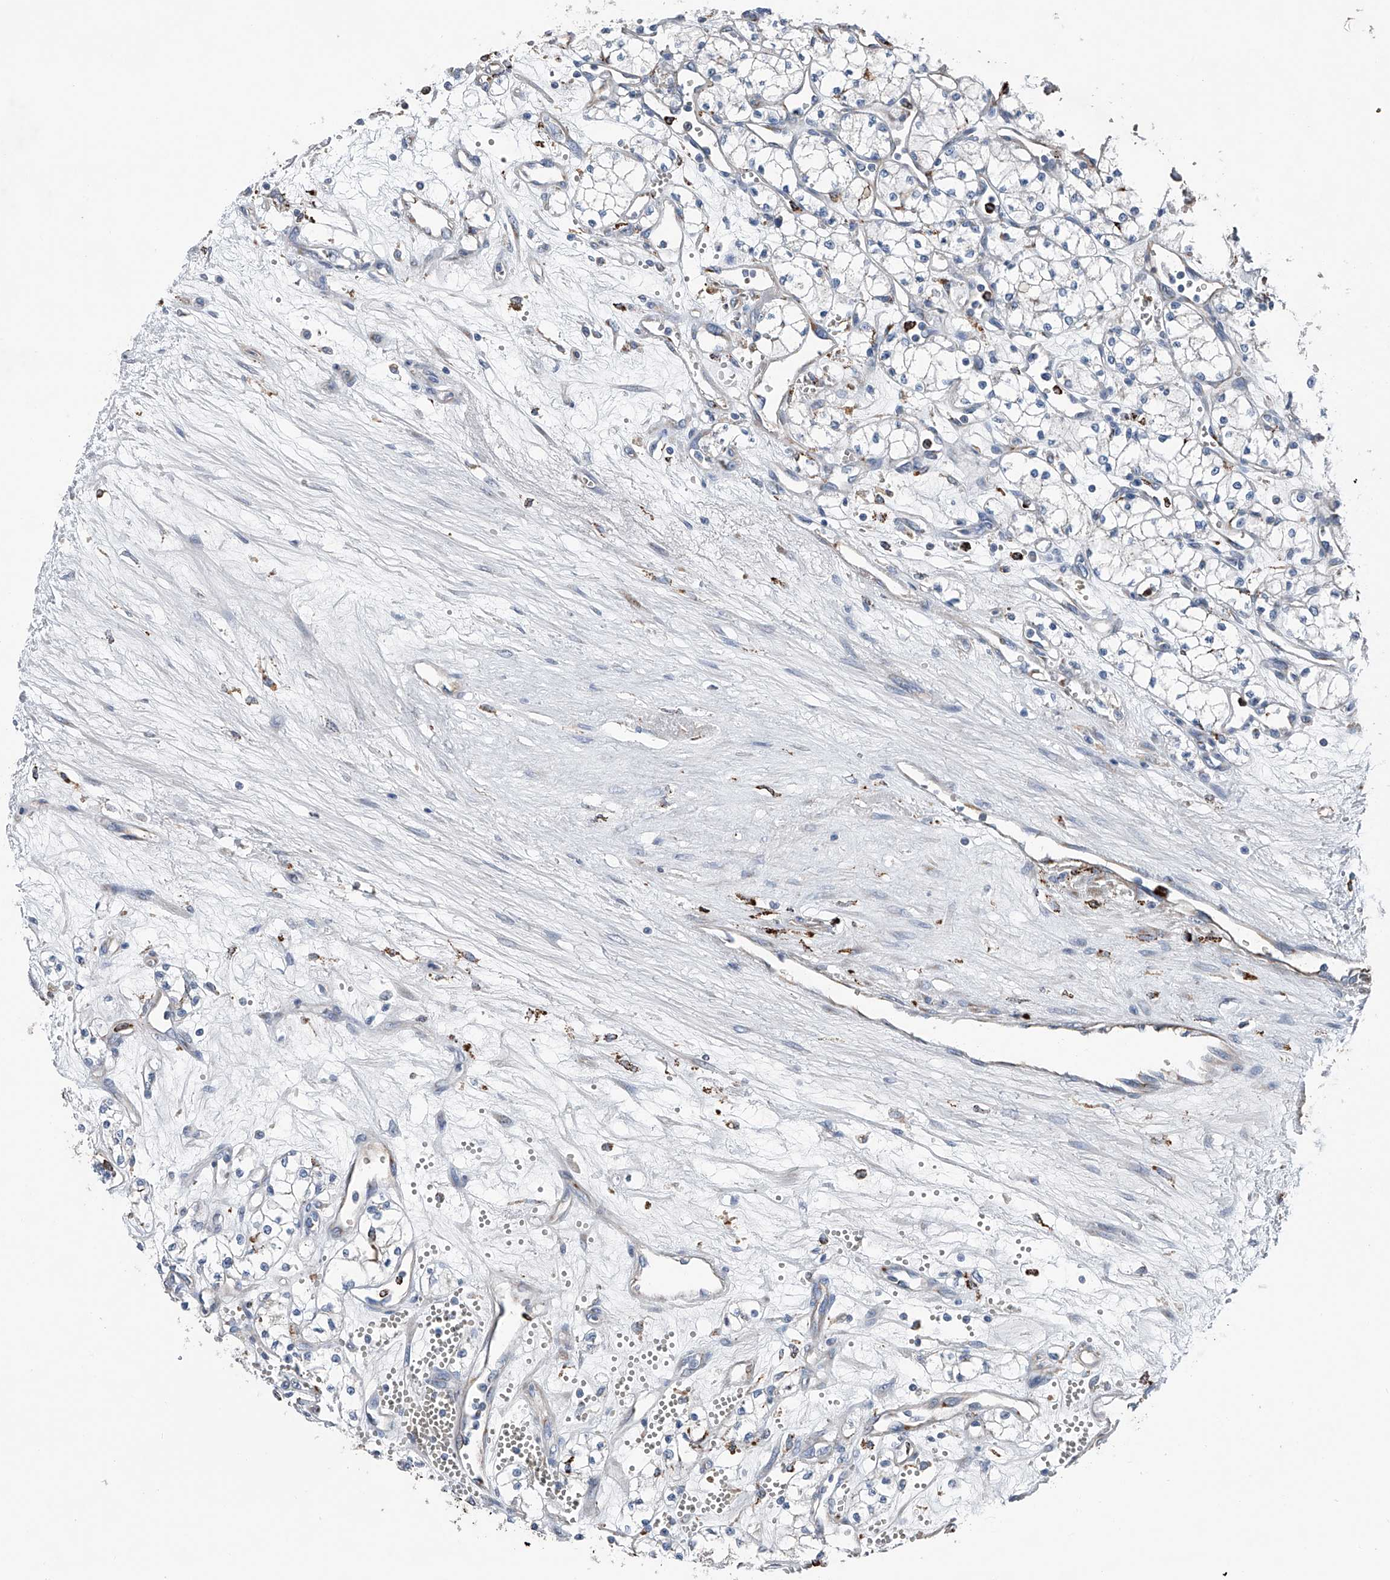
{"staining": {"intensity": "negative", "quantity": "none", "location": "none"}, "tissue": "renal cancer", "cell_type": "Tumor cells", "image_type": "cancer", "snomed": [{"axis": "morphology", "description": "Adenocarcinoma, NOS"}, {"axis": "topography", "description": "Kidney"}], "caption": "High magnification brightfield microscopy of renal cancer (adenocarcinoma) stained with DAB (3,3'-diaminobenzidine) (brown) and counterstained with hematoxylin (blue): tumor cells show no significant expression. The staining is performed using DAB brown chromogen with nuclei counter-stained in using hematoxylin.", "gene": "ZNF772", "patient": {"sex": "male", "age": 59}}